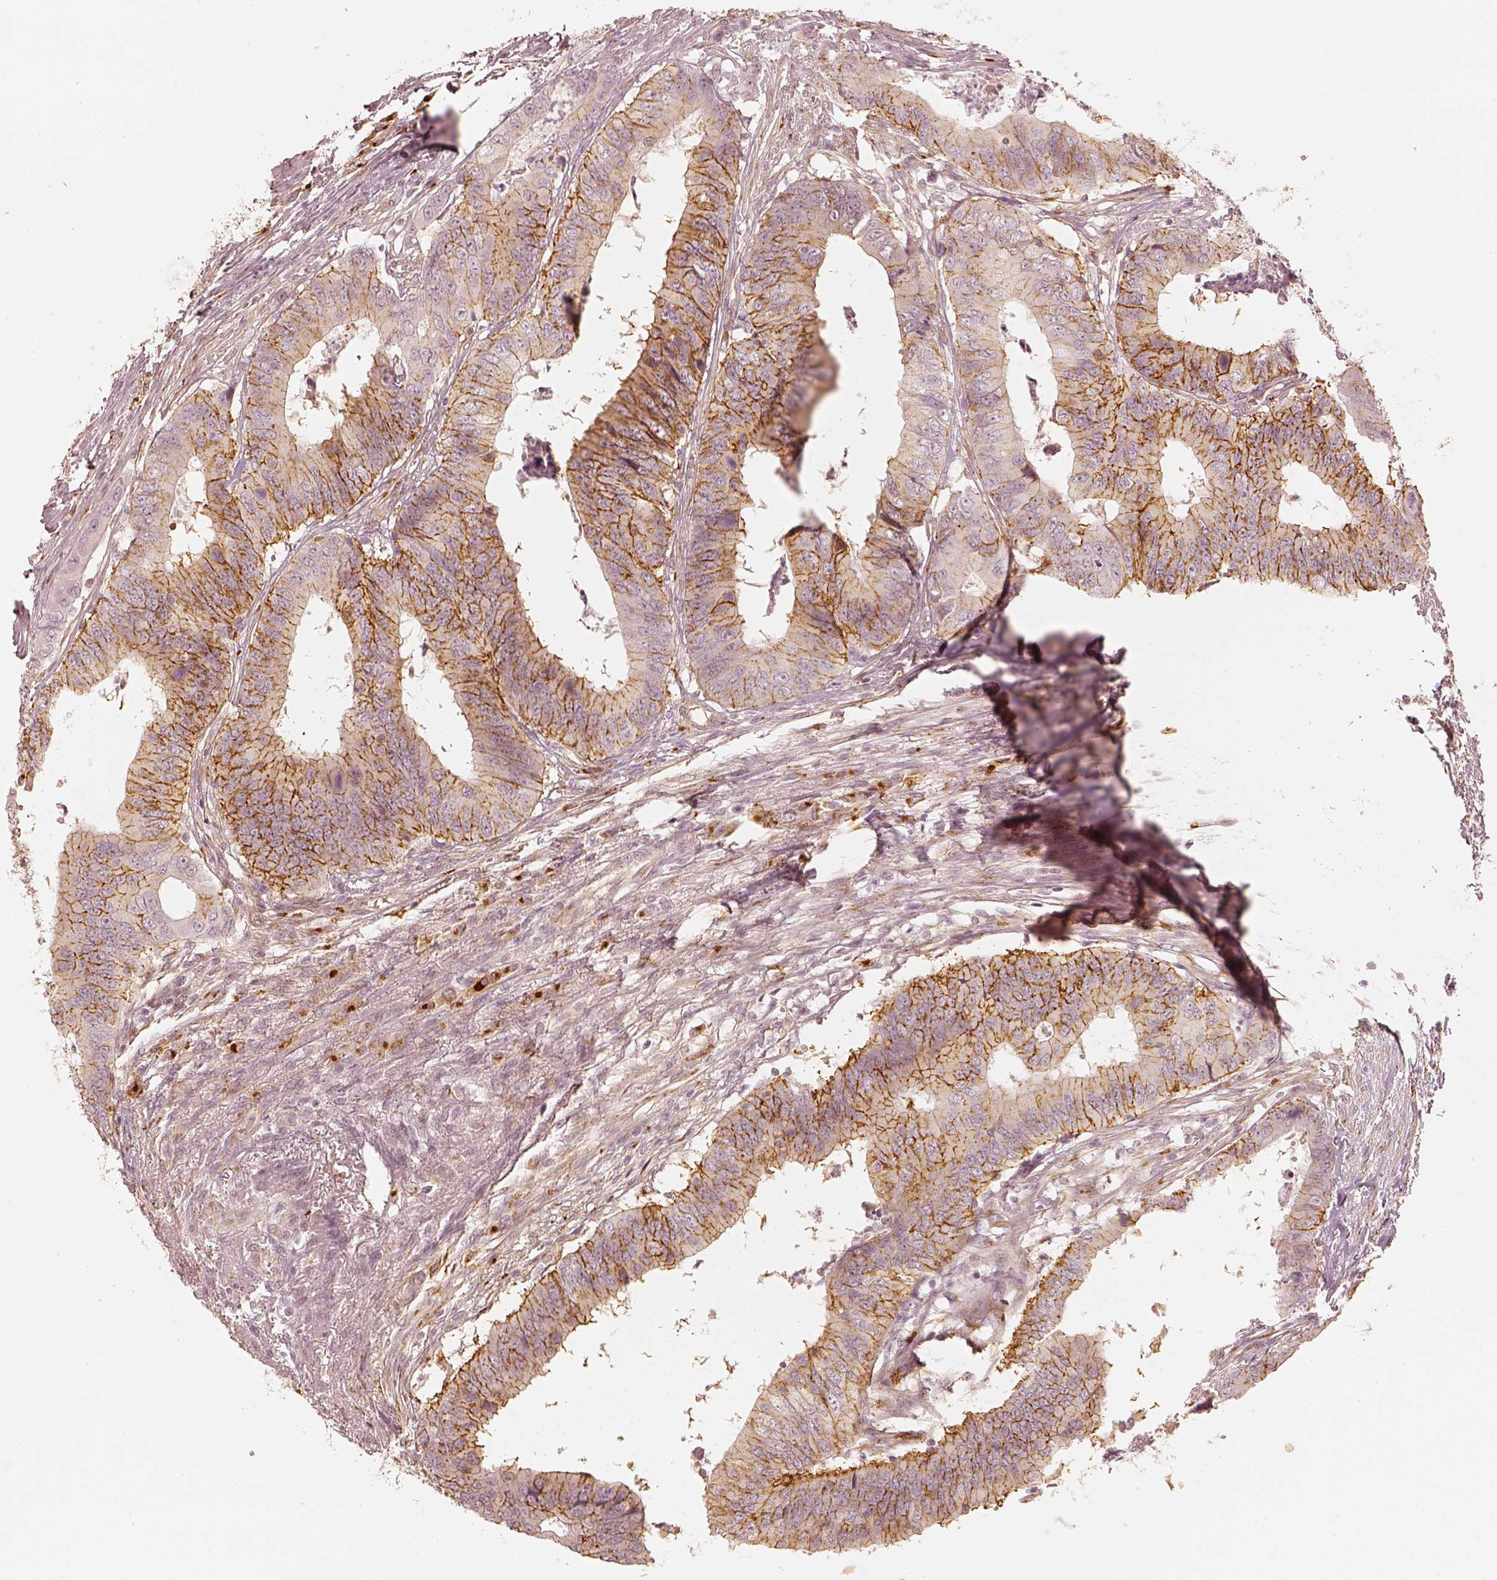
{"staining": {"intensity": "moderate", "quantity": "25%-75%", "location": "cytoplasmic/membranous"}, "tissue": "colorectal cancer", "cell_type": "Tumor cells", "image_type": "cancer", "snomed": [{"axis": "morphology", "description": "Adenocarcinoma, NOS"}, {"axis": "topography", "description": "Colon"}], "caption": "Immunohistochemistry (IHC) photomicrograph of colorectal adenocarcinoma stained for a protein (brown), which shows medium levels of moderate cytoplasmic/membranous expression in approximately 25%-75% of tumor cells.", "gene": "GORASP2", "patient": {"sex": "male", "age": 53}}